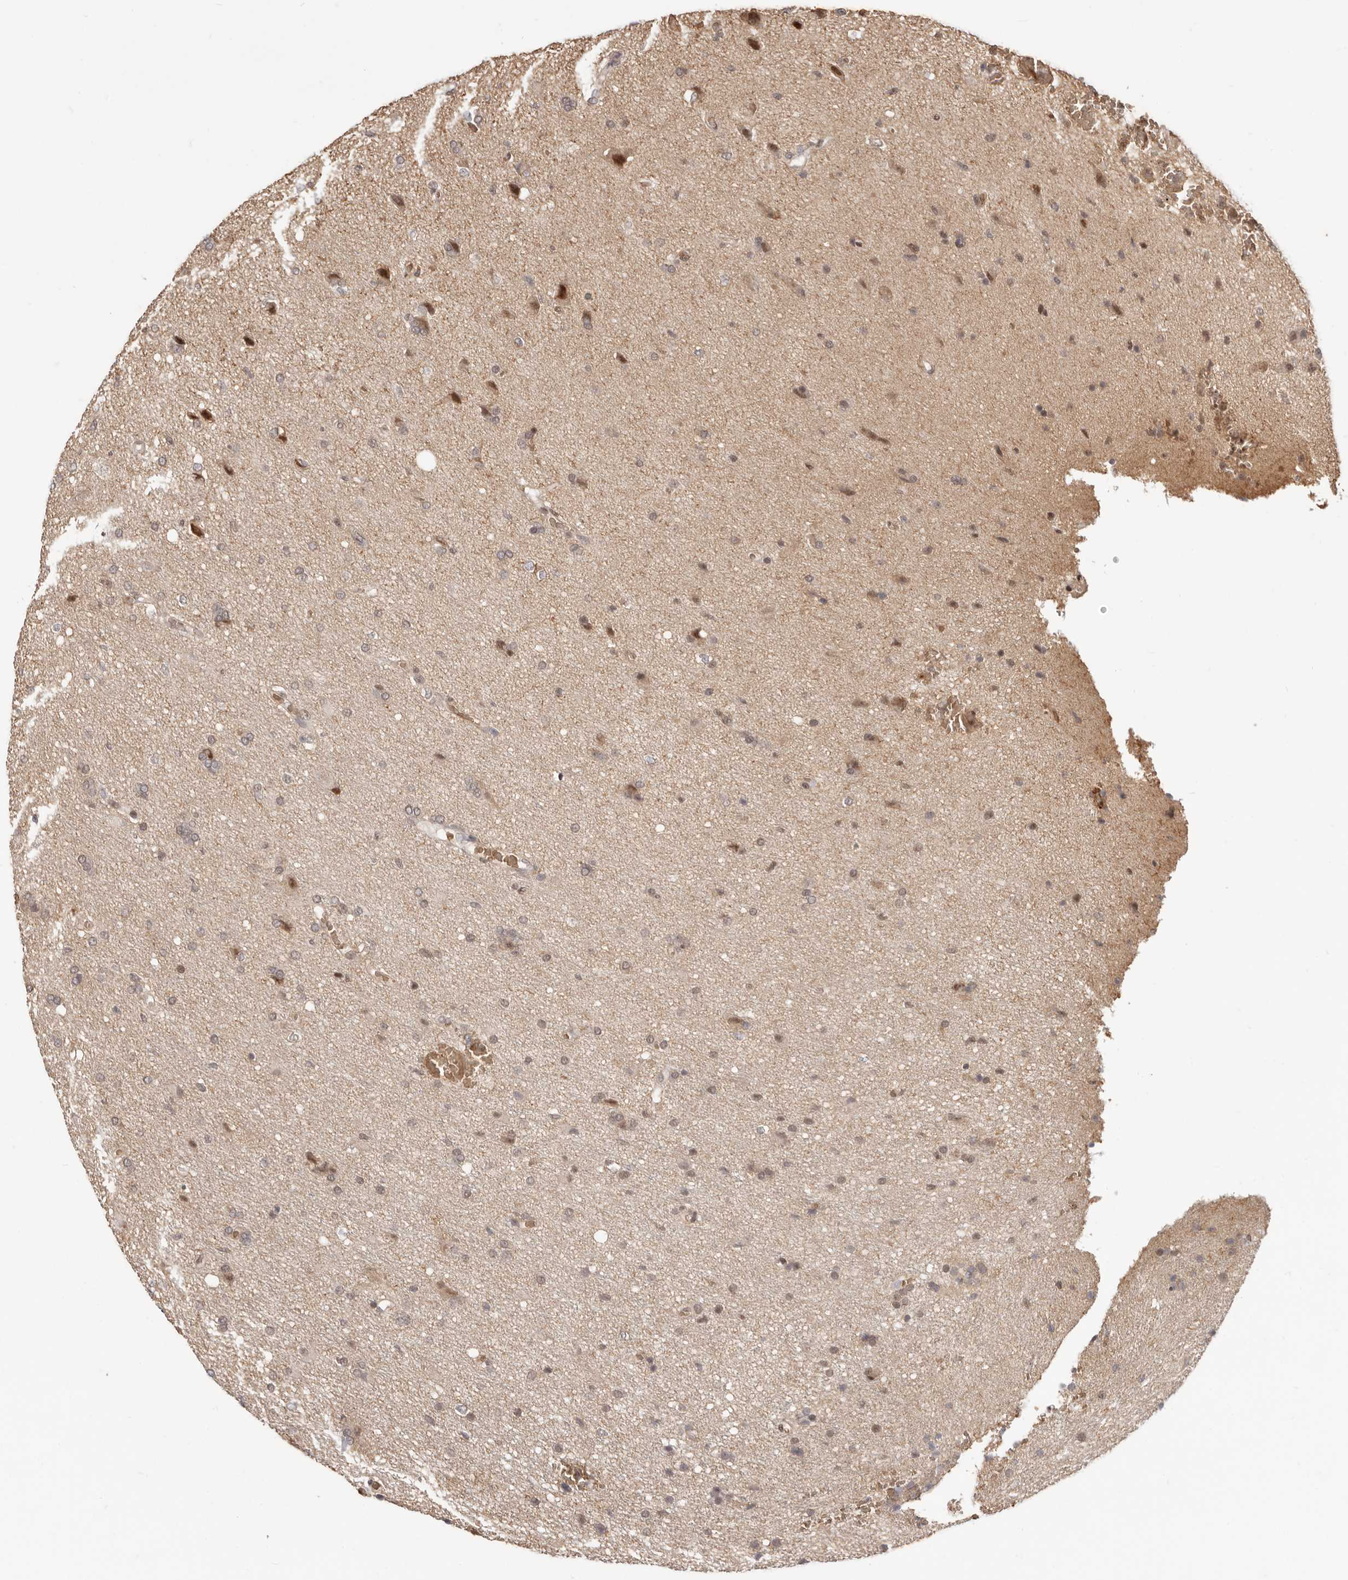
{"staining": {"intensity": "weak", "quantity": ">75%", "location": "cytoplasmic/membranous,nuclear"}, "tissue": "glioma", "cell_type": "Tumor cells", "image_type": "cancer", "snomed": [{"axis": "morphology", "description": "Glioma, malignant, High grade"}, {"axis": "topography", "description": "Brain"}], "caption": "Malignant high-grade glioma was stained to show a protein in brown. There is low levels of weak cytoplasmic/membranous and nuclear staining in approximately >75% of tumor cells.", "gene": "NCOA3", "patient": {"sex": "female", "age": 57}}